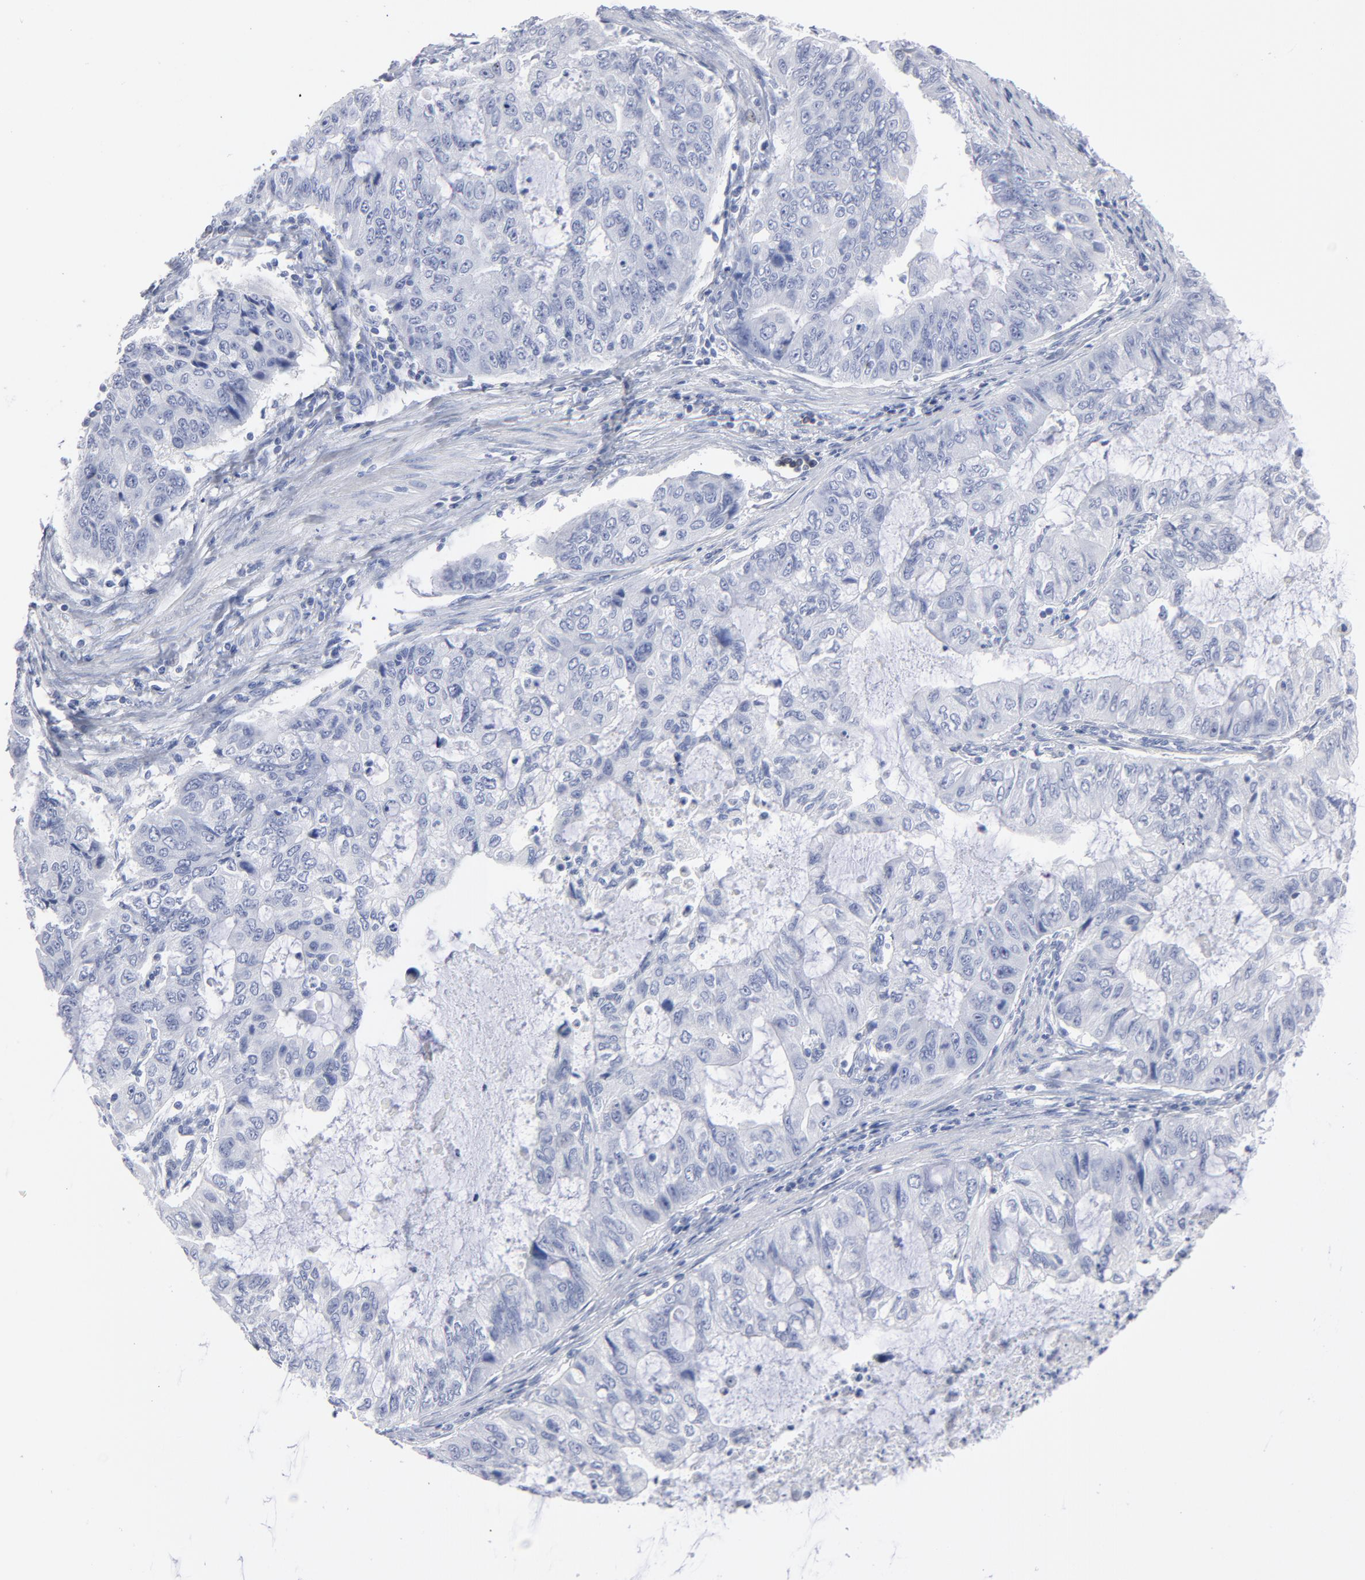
{"staining": {"intensity": "negative", "quantity": "none", "location": "none"}, "tissue": "stomach cancer", "cell_type": "Tumor cells", "image_type": "cancer", "snomed": [{"axis": "morphology", "description": "Adenocarcinoma, NOS"}, {"axis": "topography", "description": "Stomach, upper"}], "caption": "Immunohistochemistry (IHC) of adenocarcinoma (stomach) reveals no staining in tumor cells. The staining was performed using DAB to visualize the protein expression in brown, while the nuclei were stained in blue with hematoxylin (Magnification: 20x).", "gene": "P2RY8", "patient": {"sex": "female", "age": 52}}